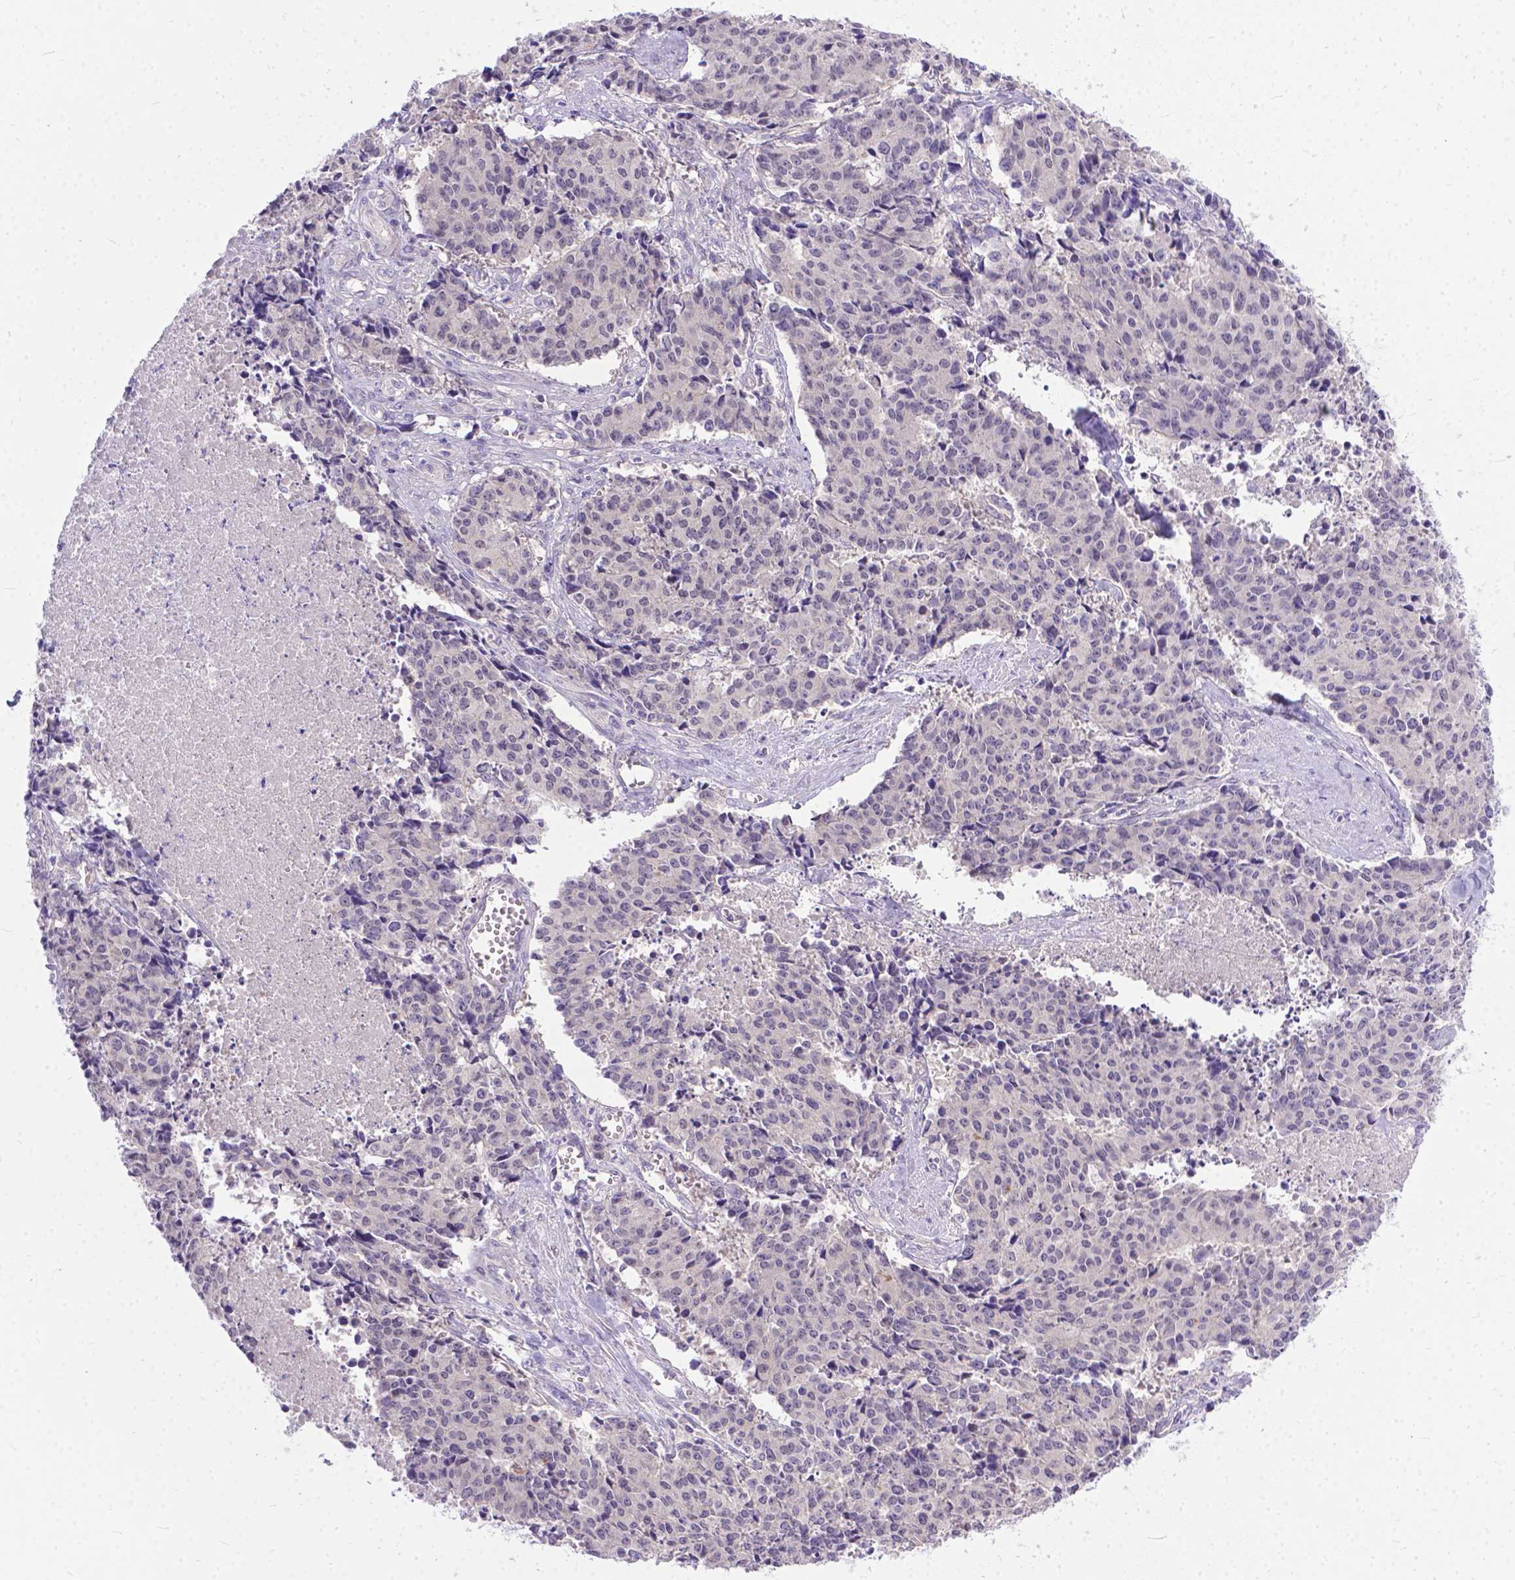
{"staining": {"intensity": "negative", "quantity": "none", "location": "none"}, "tissue": "cervical cancer", "cell_type": "Tumor cells", "image_type": "cancer", "snomed": [{"axis": "morphology", "description": "Squamous cell carcinoma, NOS"}, {"axis": "topography", "description": "Cervix"}], "caption": "The image exhibits no significant expression in tumor cells of cervical cancer (squamous cell carcinoma).", "gene": "TTLL6", "patient": {"sex": "female", "age": 28}}